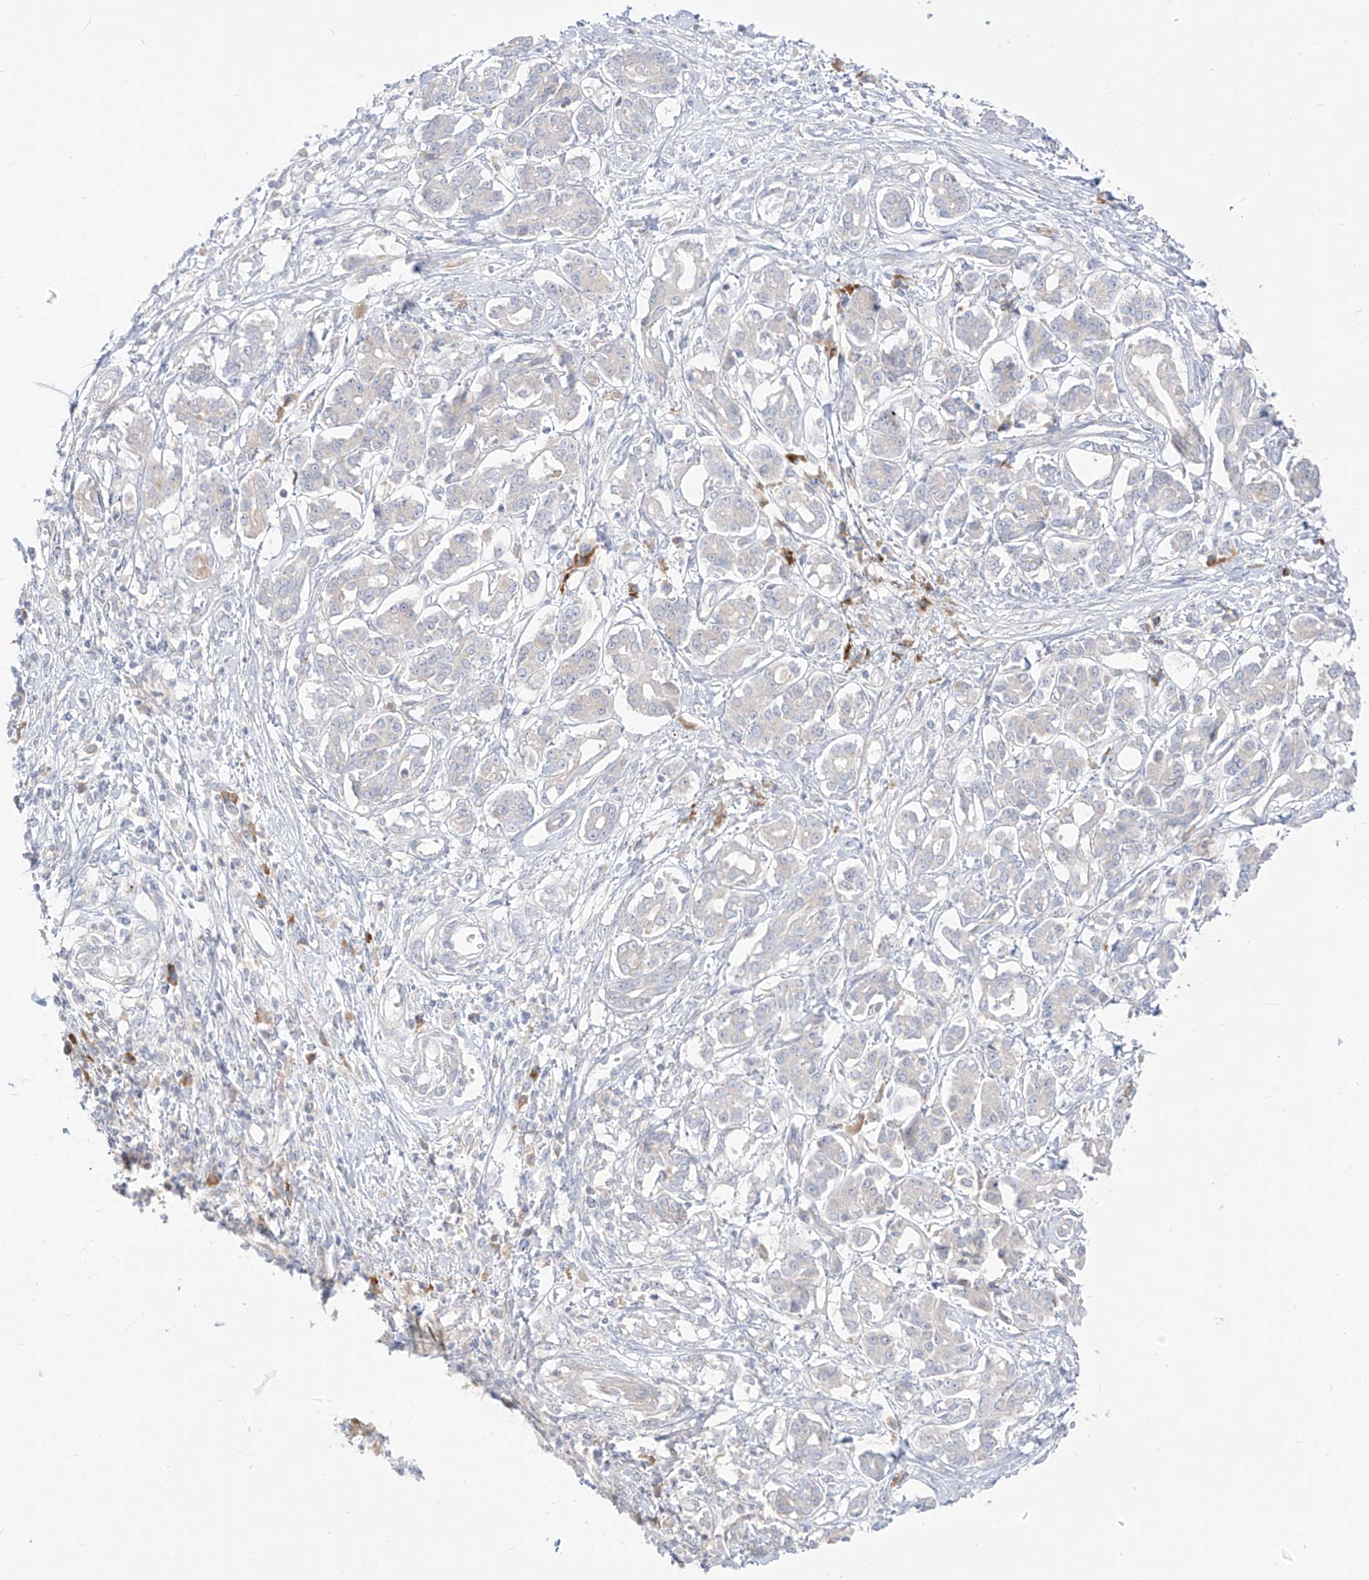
{"staining": {"intensity": "negative", "quantity": "none", "location": "none"}, "tissue": "pancreatic cancer", "cell_type": "Tumor cells", "image_type": "cancer", "snomed": [{"axis": "morphology", "description": "Adenocarcinoma, NOS"}, {"axis": "topography", "description": "Pancreas"}], "caption": "DAB (3,3'-diaminobenzidine) immunohistochemical staining of pancreatic cancer shows no significant positivity in tumor cells.", "gene": "SYTL3", "patient": {"sex": "female", "age": 56}}